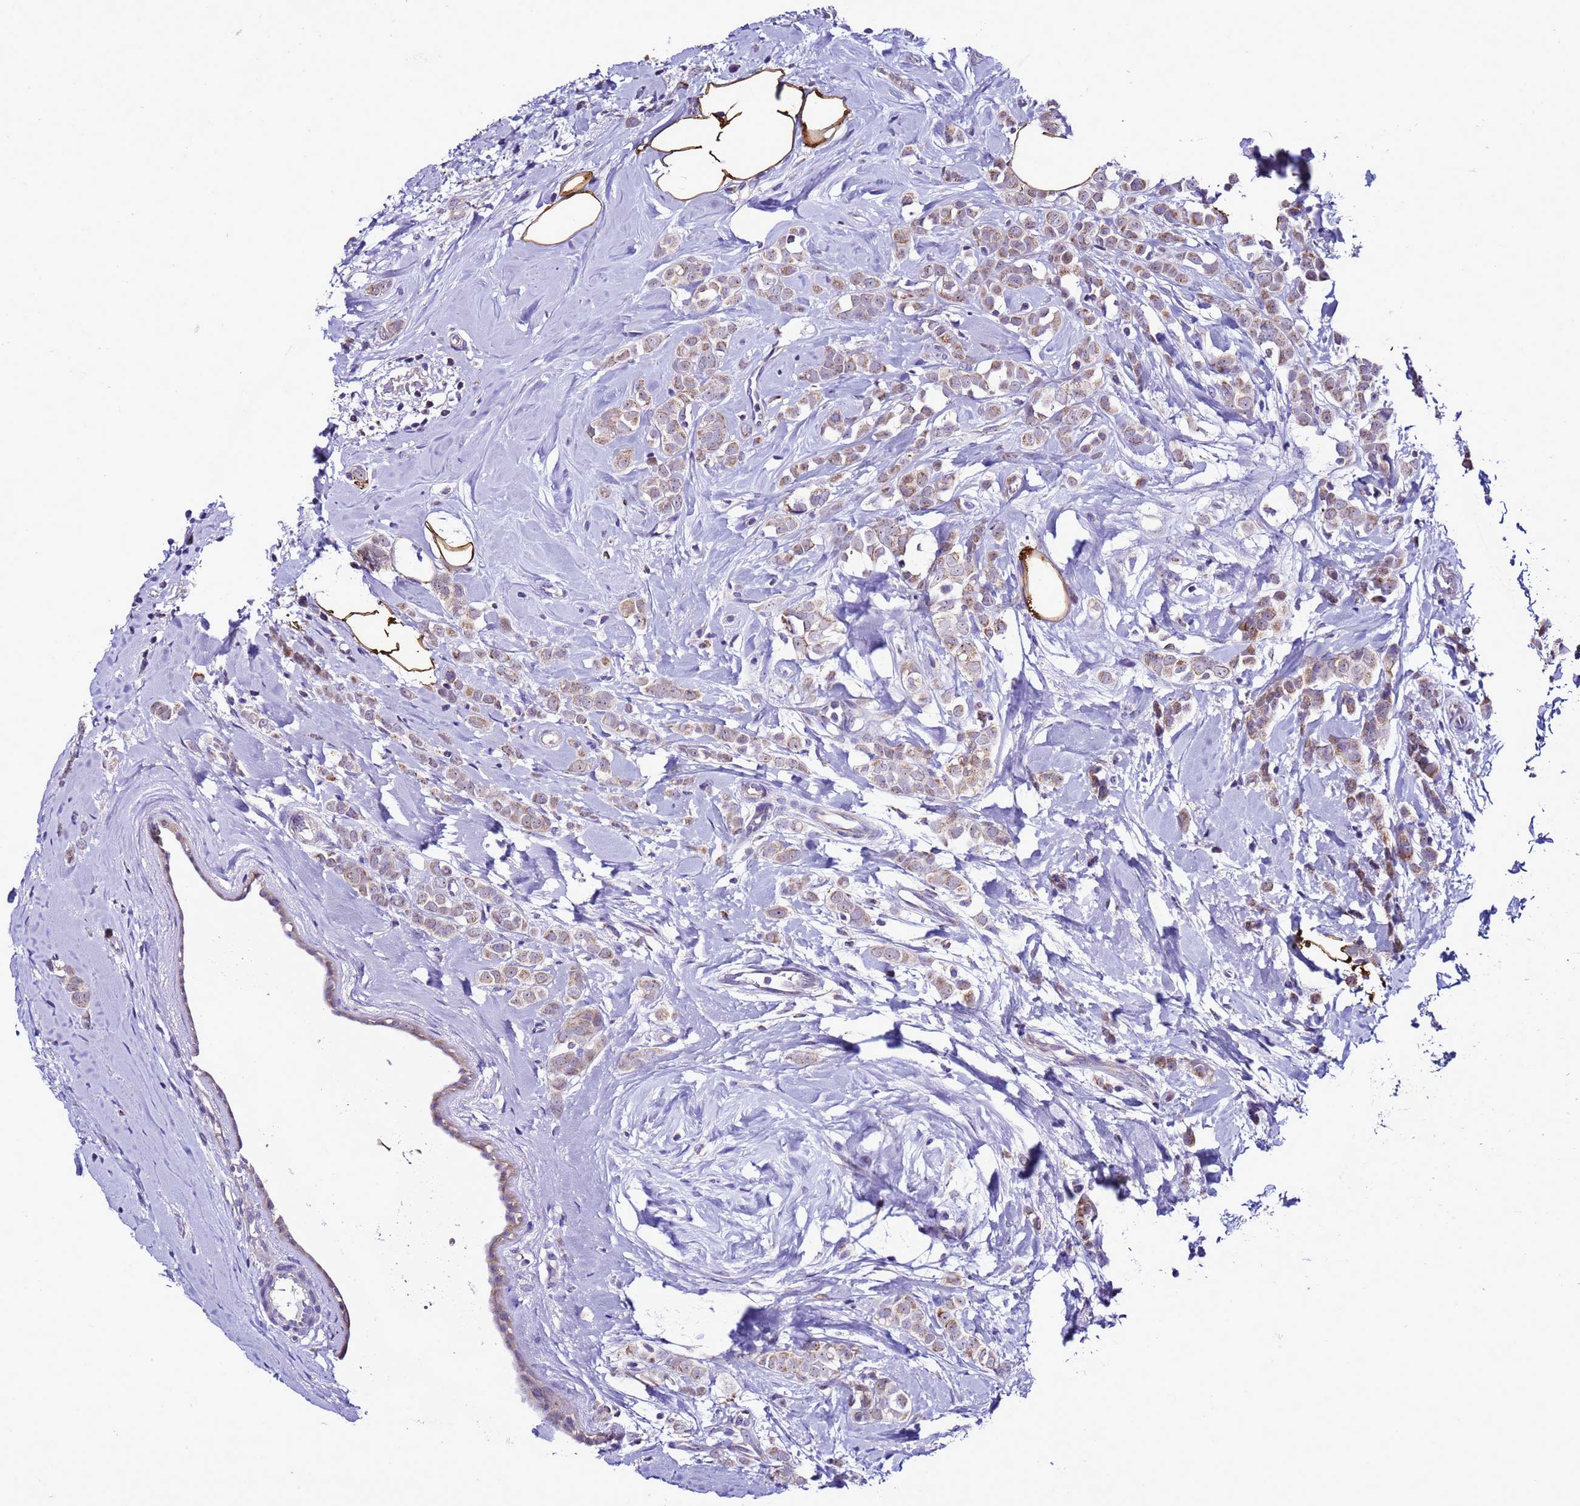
{"staining": {"intensity": "weak", "quantity": ">75%", "location": "cytoplasmic/membranous"}, "tissue": "breast cancer", "cell_type": "Tumor cells", "image_type": "cancer", "snomed": [{"axis": "morphology", "description": "Lobular carcinoma"}, {"axis": "topography", "description": "Breast"}], "caption": "Immunohistochemical staining of human breast lobular carcinoma demonstrates low levels of weak cytoplasmic/membranous staining in about >75% of tumor cells. The staining was performed using DAB to visualize the protein expression in brown, while the nuclei were stained in blue with hematoxylin (Magnification: 20x).", "gene": "DPH6", "patient": {"sex": "female", "age": 47}}